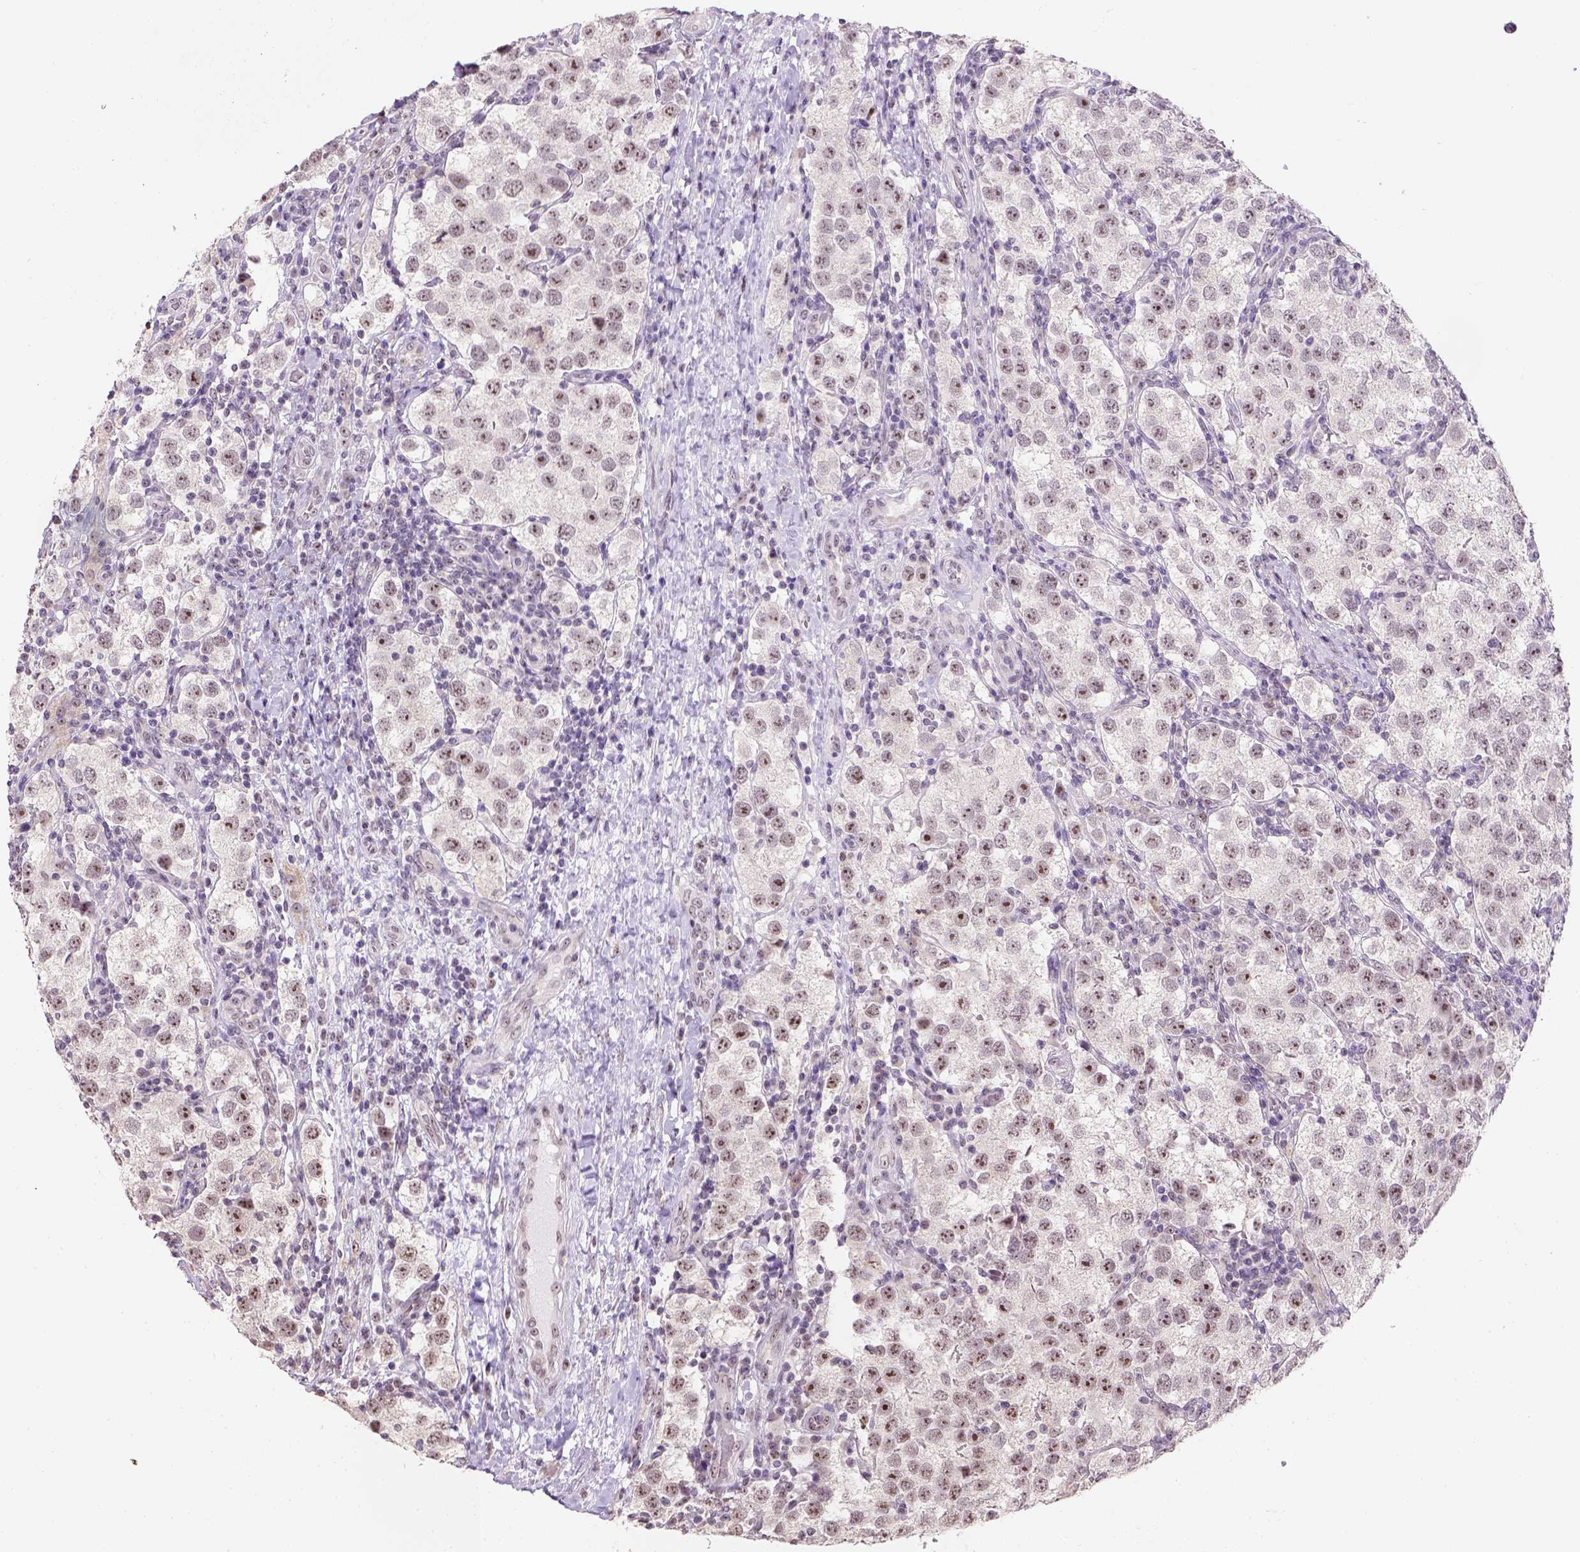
{"staining": {"intensity": "strong", "quantity": ">75%", "location": "nuclear"}, "tissue": "testis cancer", "cell_type": "Tumor cells", "image_type": "cancer", "snomed": [{"axis": "morphology", "description": "Seminoma, NOS"}, {"axis": "topography", "description": "Testis"}], "caption": "Strong nuclear positivity for a protein is seen in about >75% of tumor cells of seminoma (testis) using immunohistochemistry (IHC).", "gene": "DDX50", "patient": {"sex": "male", "age": 37}}